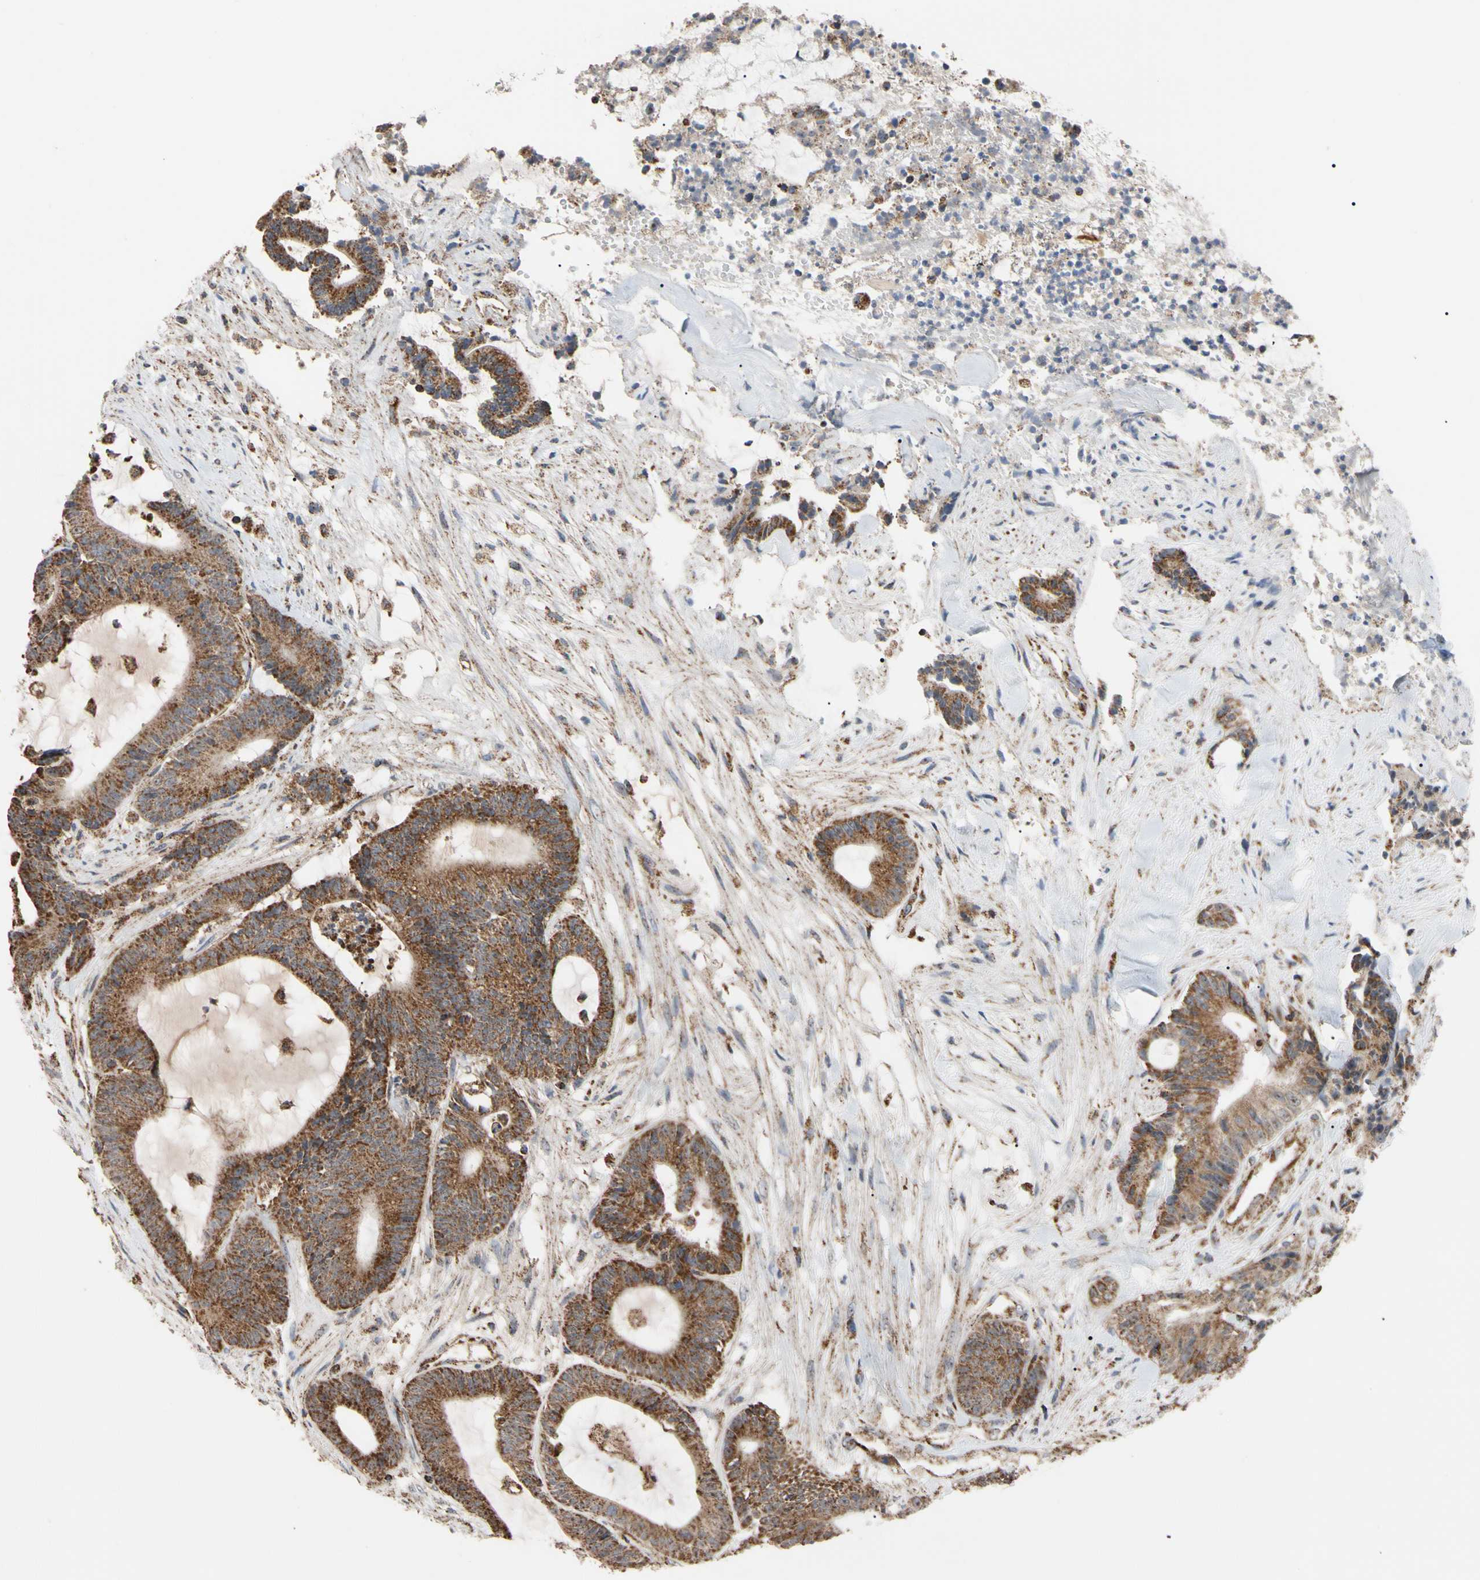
{"staining": {"intensity": "strong", "quantity": ">75%", "location": "cytoplasmic/membranous"}, "tissue": "colorectal cancer", "cell_type": "Tumor cells", "image_type": "cancer", "snomed": [{"axis": "morphology", "description": "Adenocarcinoma, NOS"}, {"axis": "topography", "description": "Colon"}], "caption": "An immunohistochemistry micrograph of neoplastic tissue is shown. Protein staining in brown labels strong cytoplasmic/membranous positivity in colorectal cancer (adenocarcinoma) within tumor cells.", "gene": "FAM110B", "patient": {"sex": "female", "age": 84}}